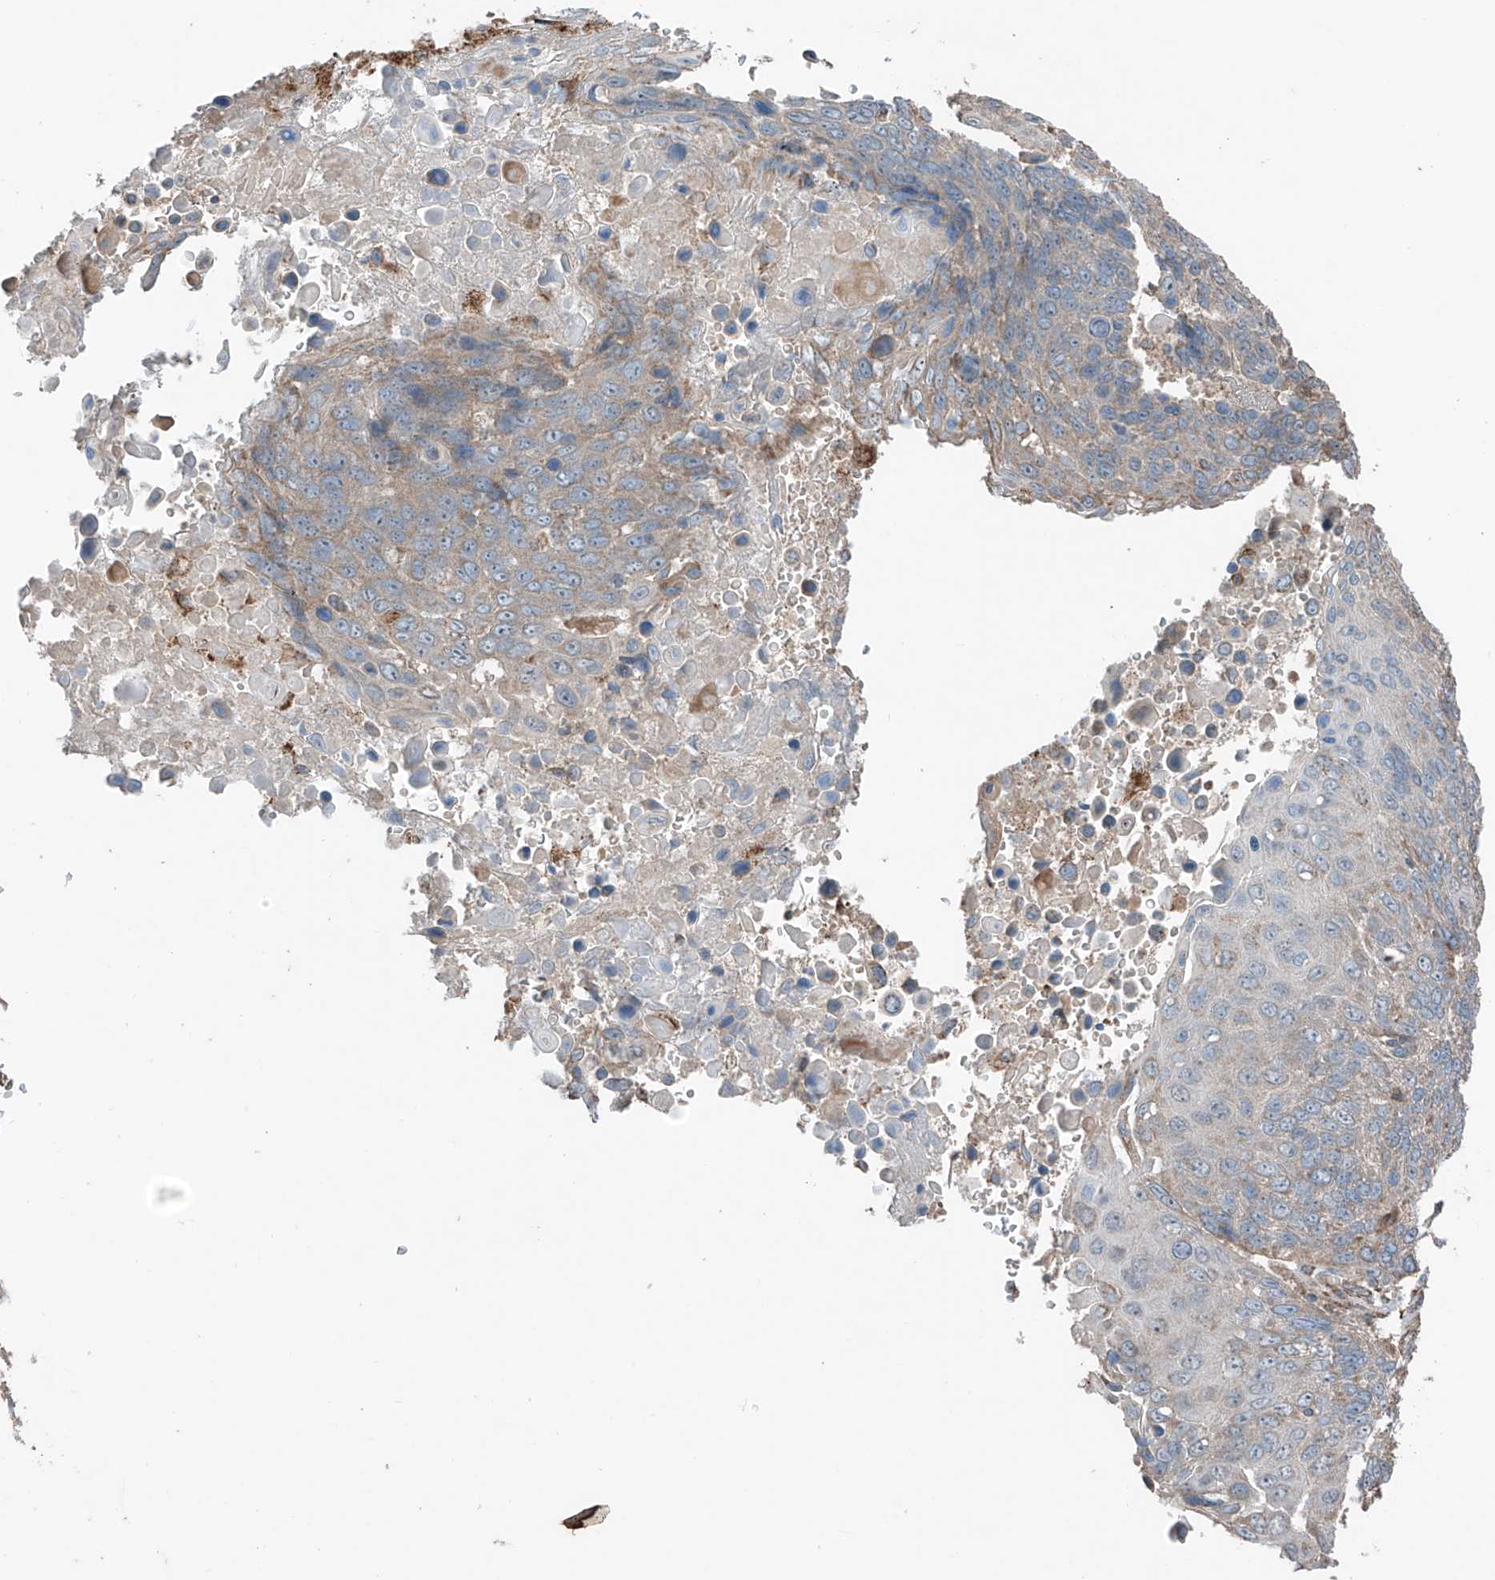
{"staining": {"intensity": "negative", "quantity": "none", "location": "none"}, "tissue": "lung cancer", "cell_type": "Tumor cells", "image_type": "cancer", "snomed": [{"axis": "morphology", "description": "Squamous cell carcinoma, NOS"}, {"axis": "topography", "description": "Lung"}], "caption": "Tumor cells are negative for protein expression in human lung cancer.", "gene": "SAMD3", "patient": {"sex": "male", "age": 66}}